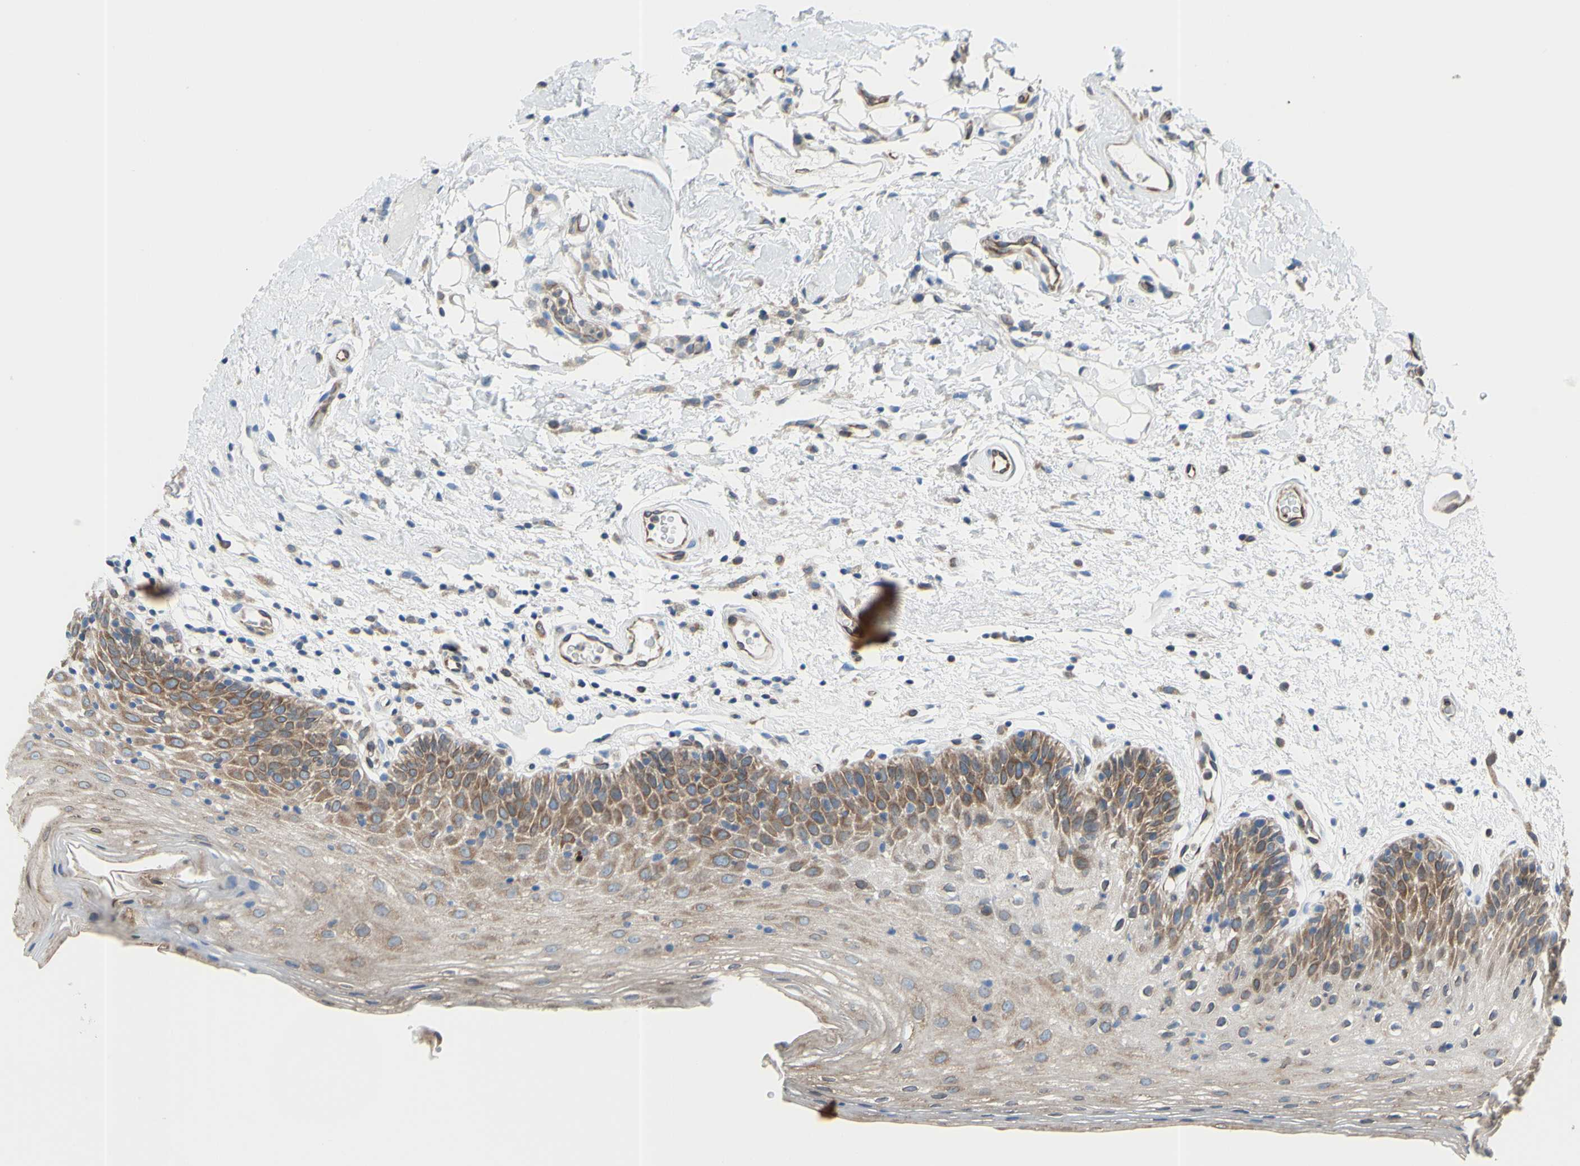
{"staining": {"intensity": "moderate", "quantity": ">75%", "location": "cytoplasmic/membranous"}, "tissue": "oral mucosa", "cell_type": "Squamous epithelial cells", "image_type": "normal", "snomed": [{"axis": "morphology", "description": "Normal tissue, NOS"}, {"axis": "morphology", "description": "Squamous cell carcinoma, NOS"}, {"axis": "topography", "description": "Skeletal muscle"}, {"axis": "topography", "description": "Oral tissue"}, {"axis": "topography", "description": "Head-Neck"}], "caption": "An image of oral mucosa stained for a protein reveals moderate cytoplasmic/membranous brown staining in squamous epithelial cells.", "gene": "MGST2", "patient": {"sex": "male", "age": 71}}